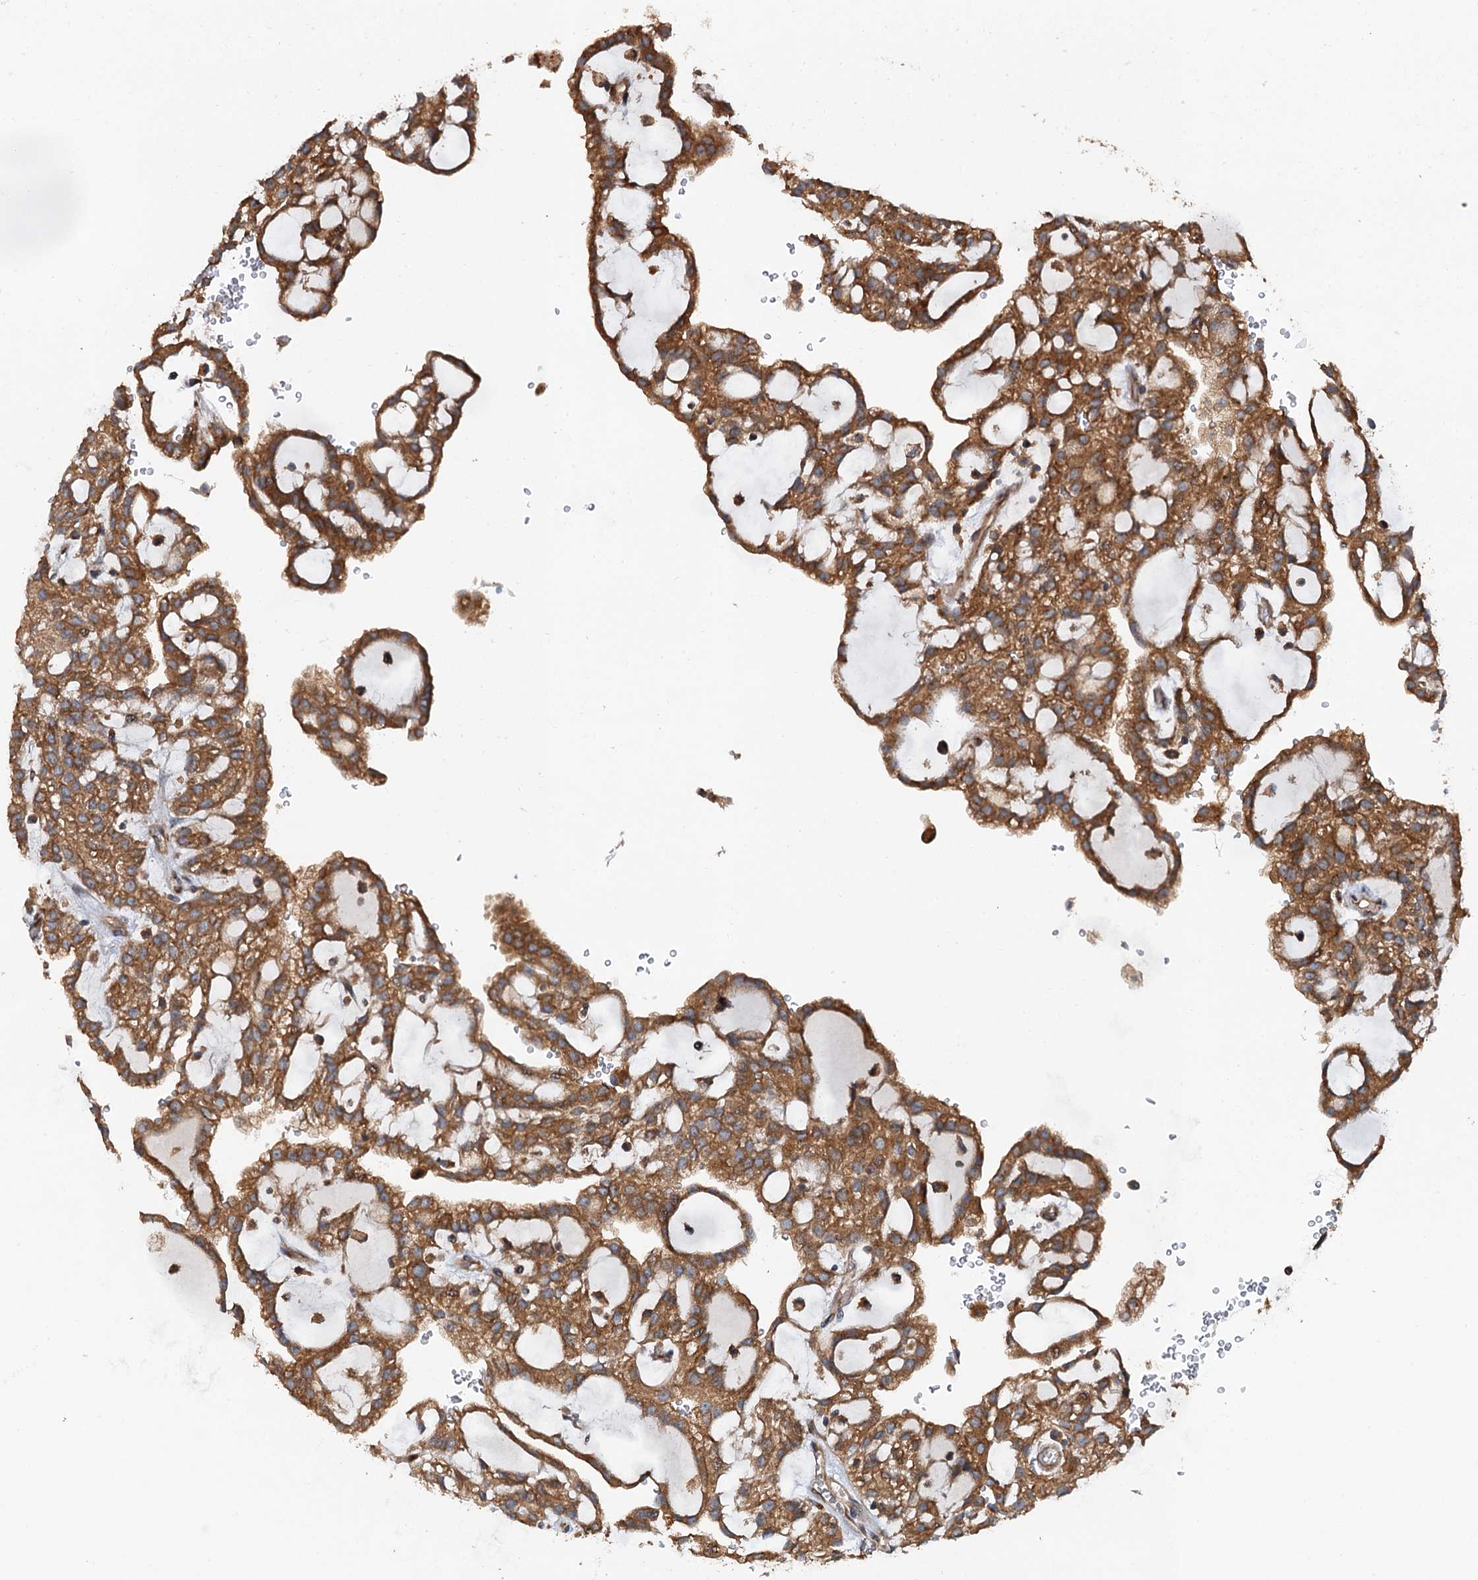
{"staining": {"intensity": "moderate", "quantity": ">75%", "location": "cytoplasmic/membranous"}, "tissue": "renal cancer", "cell_type": "Tumor cells", "image_type": "cancer", "snomed": [{"axis": "morphology", "description": "Adenocarcinoma, NOS"}, {"axis": "topography", "description": "Kidney"}], "caption": "Immunohistochemistry of human renal cancer (adenocarcinoma) displays medium levels of moderate cytoplasmic/membranous staining in about >75% of tumor cells.", "gene": "COG3", "patient": {"sex": "male", "age": 63}}